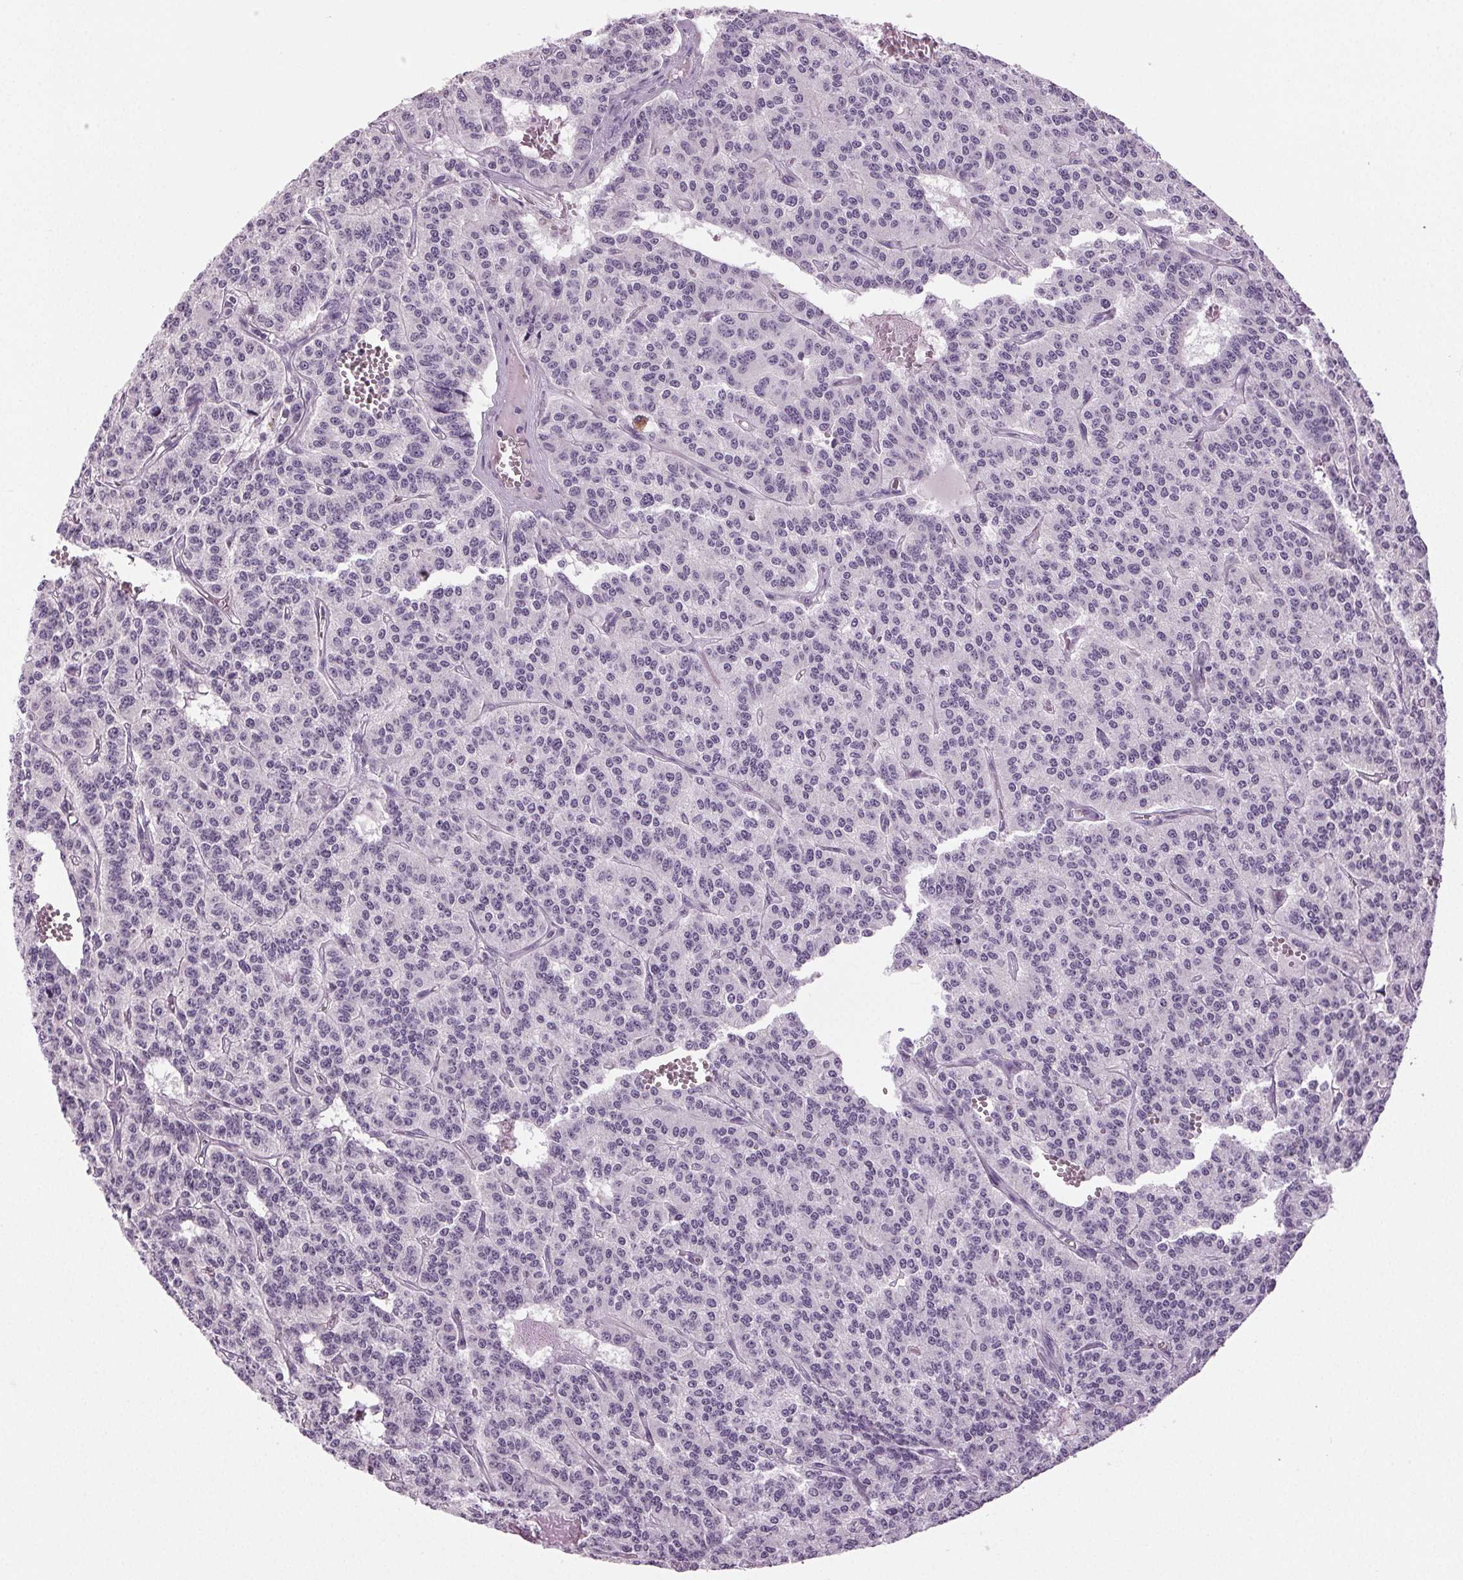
{"staining": {"intensity": "negative", "quantity": "none", "location": "none"}, "tissue": "carcinoid", "cell_type": "Tumor cells", "image_type": "cancer", "snomed": [{"axis": "morphology", "description": "Carcinoid, malignant, NOS"}, {"axis": "topography", "description": "Lung"}], "caption": "Immunohistochemical staining of human carcinoid (malignant) reveals no significant positivity in tumor cells.", "gene": "DNAH12", "patient": {"sex": "female", "age": 71}}